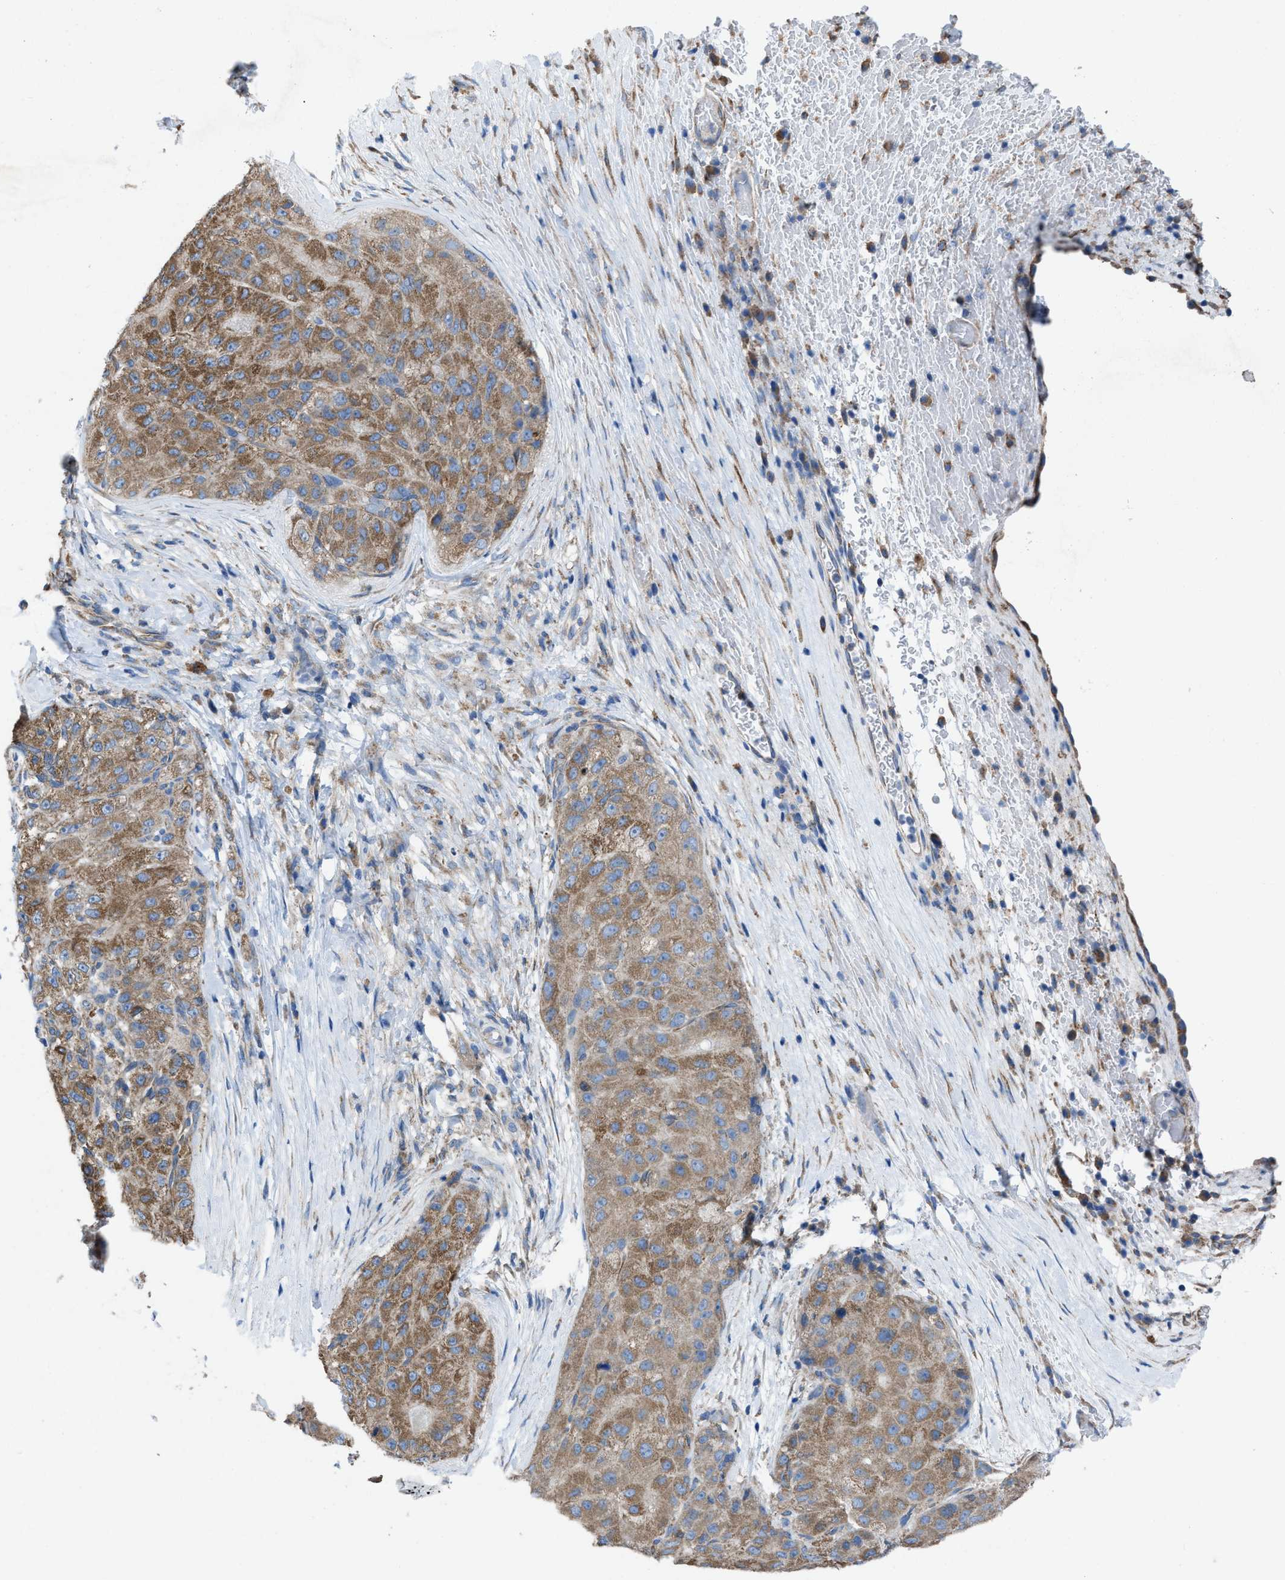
{"staining": {"intensity": "moderate", "quantity": ">75%", "location": "cytoplasmic/membranous"}, "tissue": "liver cancer", "cell_type": "Tumor cells", "image_type": "cancer", "snomed": [{"axis": "morphology", "description": "Carcinoma, Hepatocellular, NOS"}, {"axis": "topography", "description": "Liver"}], "caption": "Protein positivity by immunohistochemistry (IHC) demonstrates moderate cytoplasmic/membranous staining in about >75% of tumor cells in liver hepatocellular carcinoma. The staining was performed using DAB, with brown indicating positive protein expression. Nuclei are stained blue with hematoxylin.", "gene": "DOLPP1", "patient": {"sex": "male", "age": 80}}